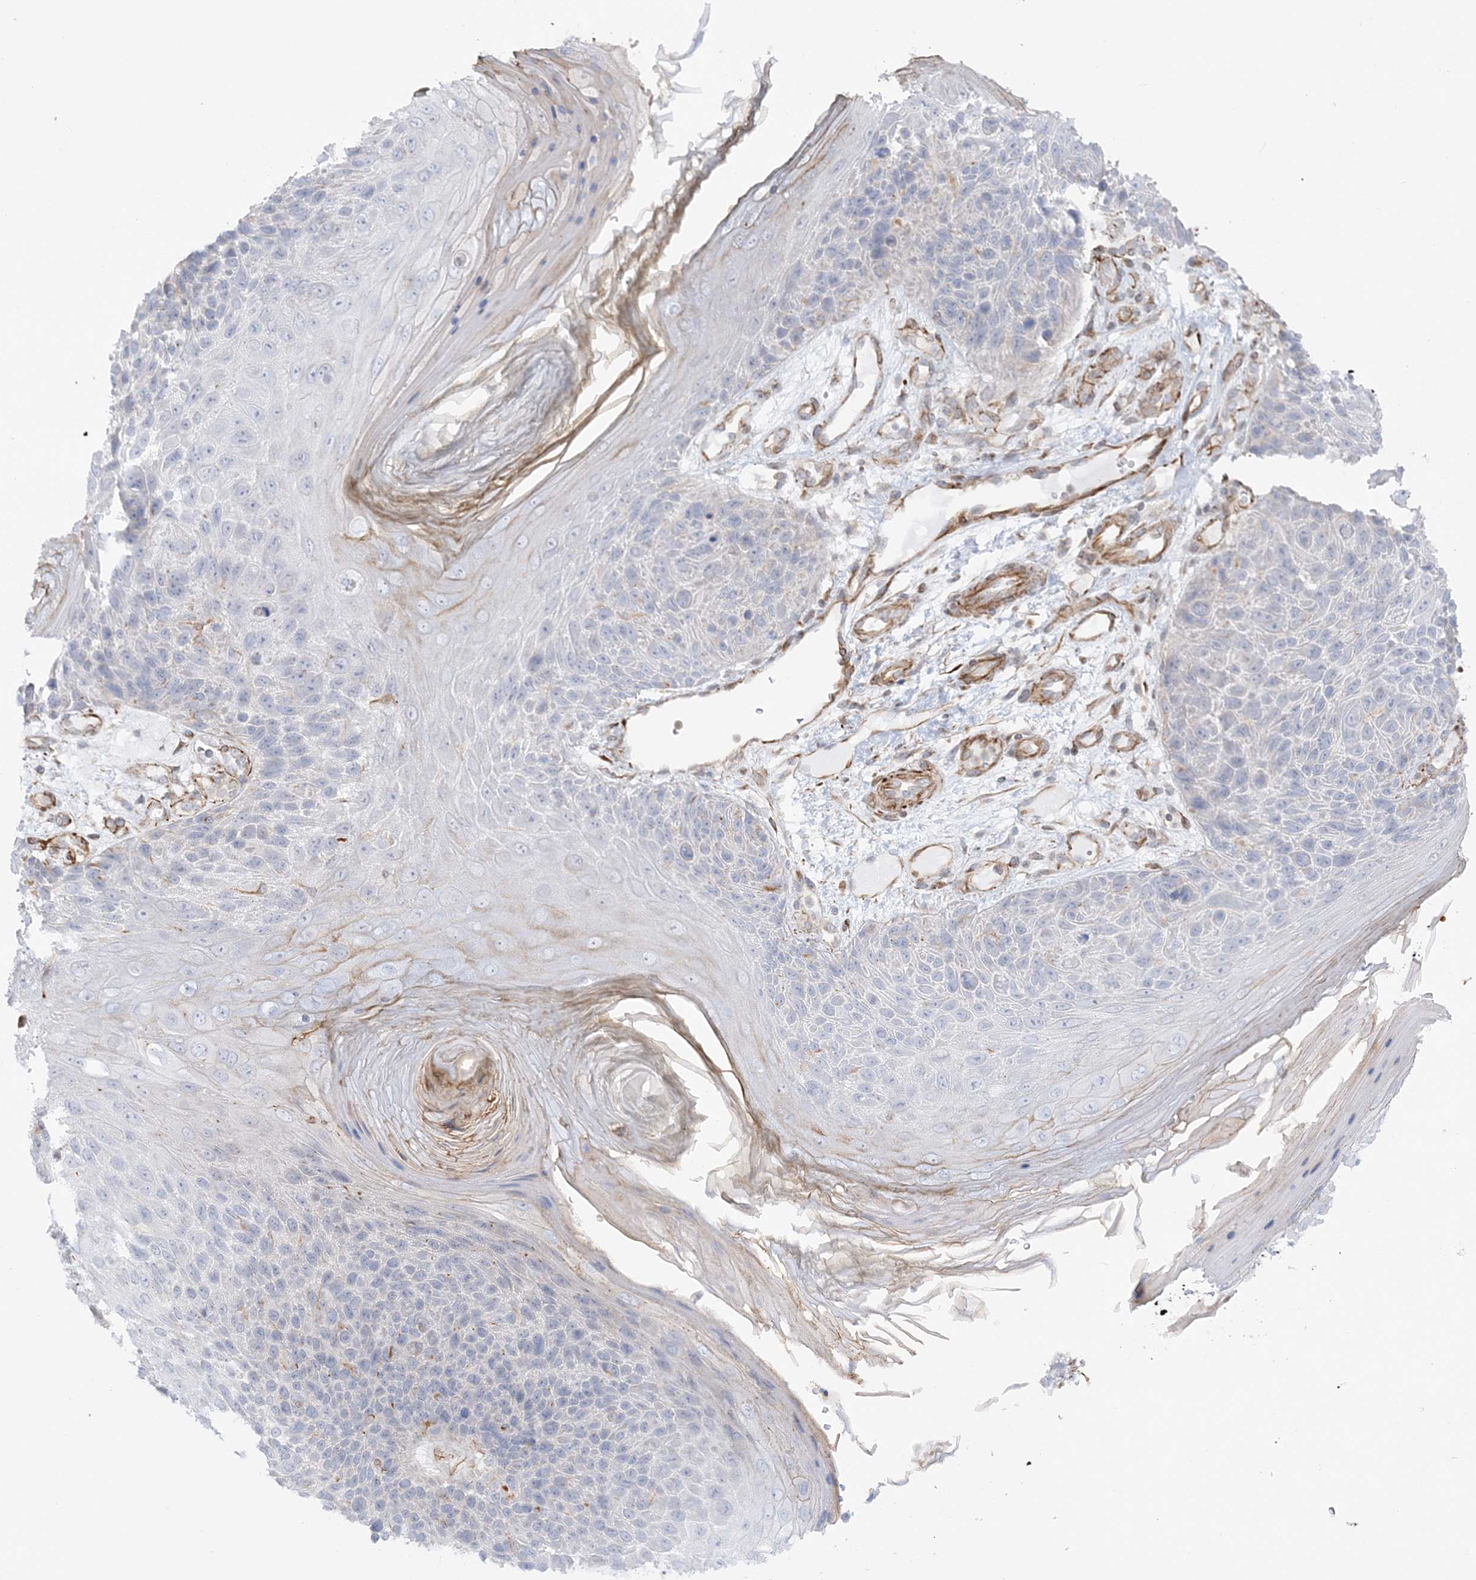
{"staining": {"intensity": "negative", "quantity": "none", "location": "none"}, "tissue": "skin cancer", "cell_type": "Tumor cells", "image_type": "cancer", "snomed": [{"axis": "morphology", "description": "Squamous cell carcinoma, NOS"}, {"axis": "topography", "description": "Skin"}], "caption": "This is a histopathology image of IHC staining of skin cancer (squamous cell carcinoma), which shows no staining in tumor cells.", "gene": "SCLT1", "patient": {"sex": "female", "age": 88}}